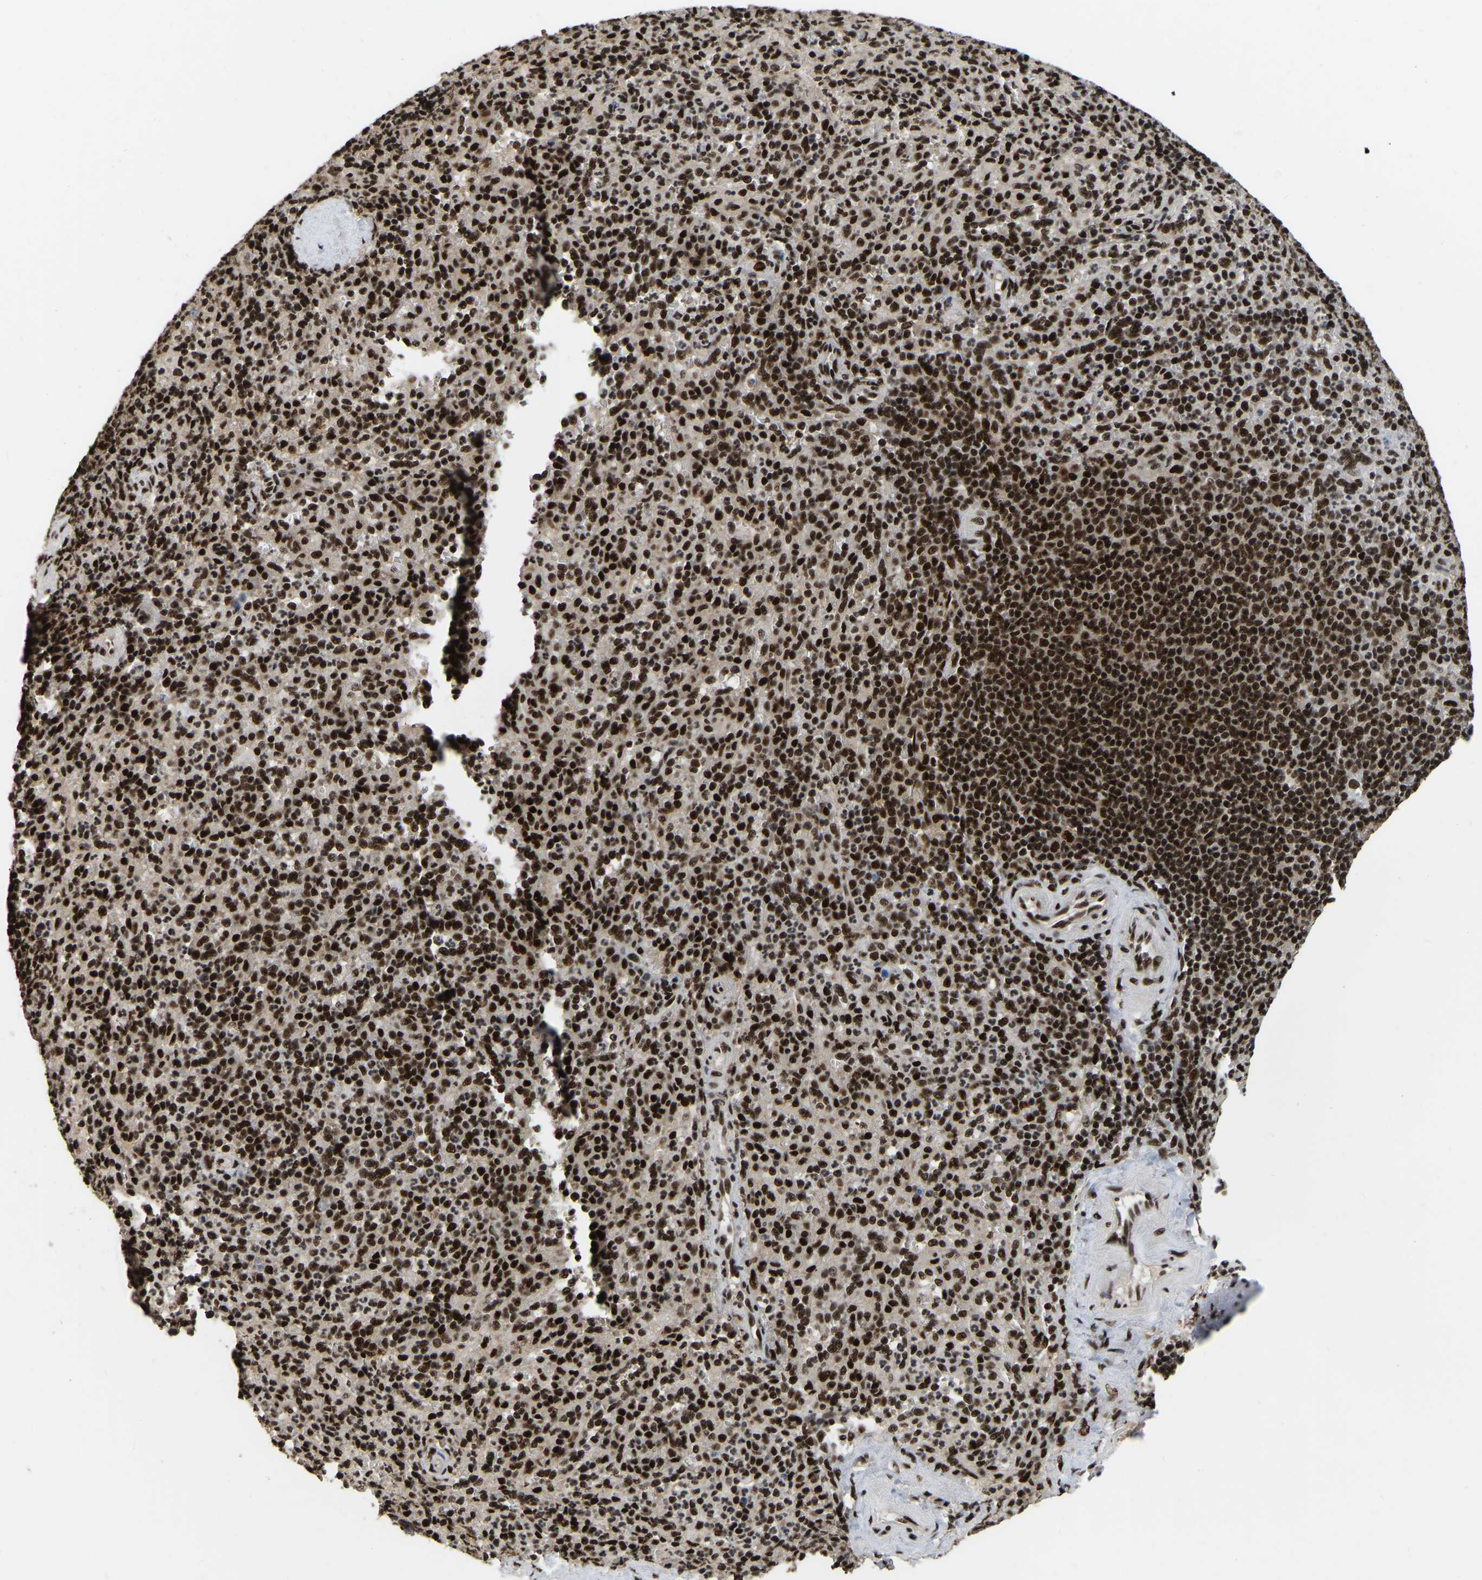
{"staining": {"intensity": "strong", "quantity": ">75%", "location": "nuclear"}, "tissue": "spleen", "cell_type": "Cells in red pulp", "image_type": "normal", "snomed": [{"axis": "morphology", "description": "Normal tissue, NOS"}, {"axis": "topography", "description": "Spleen"}], "caption": "Strong nuclear expression for a protein is appreciated in about >75% of cells in red pulp of benign spleen using immunohistochemistry (IHC).", "gene": "TBL1XR1", "patient": {"sex": "male", "age": 36}}